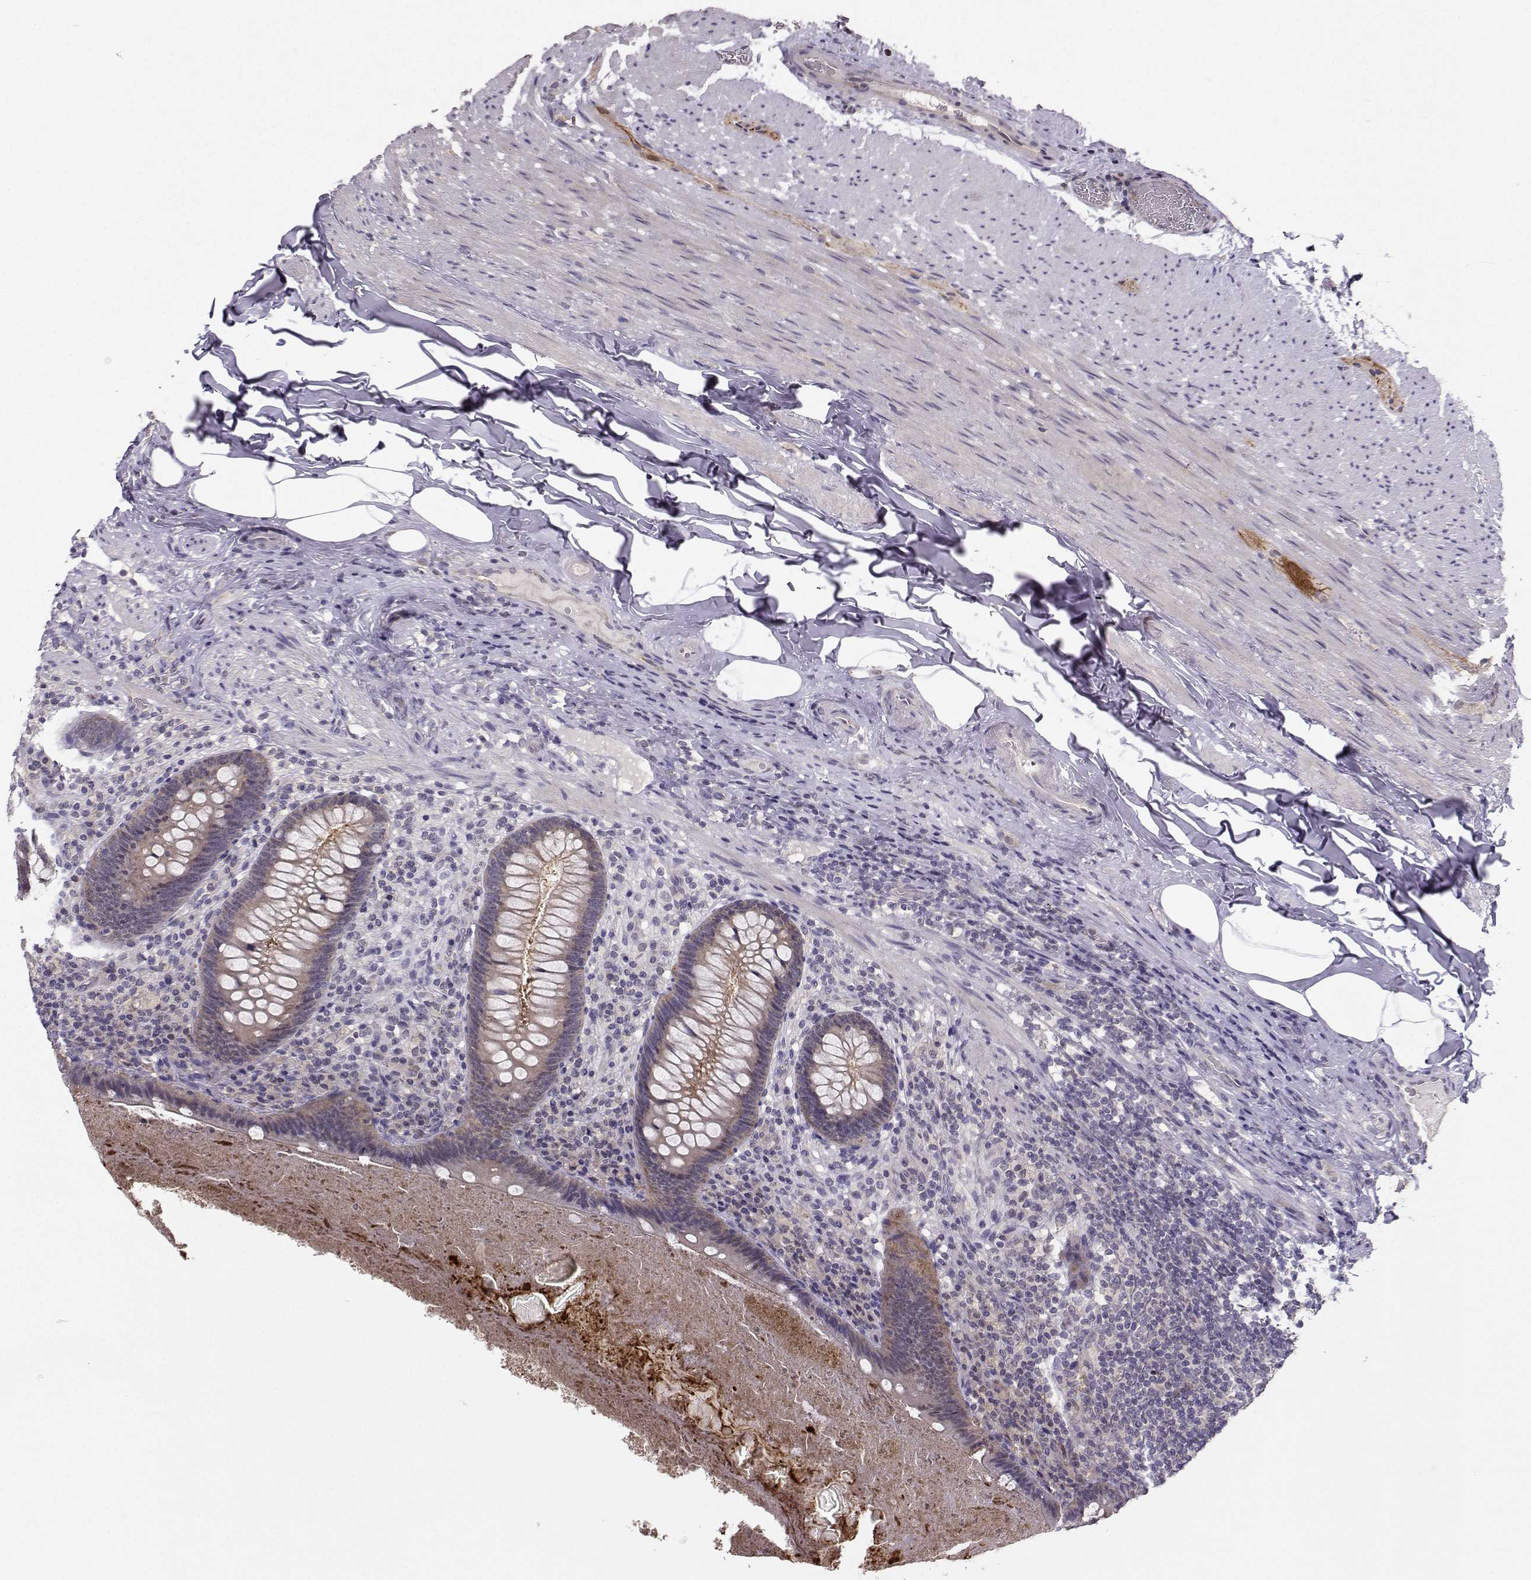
{"staining": {"intensity": "weak", "quantity": "25%-75%", "location": "cytoplasmic/membranous"}, "tissue": "appendix", "cell_type": "Glandular cells", "image_type": "normal", "snomed": [{"axis": "morphology", "description": "Normal tissue, NOS"}, {"axis": "topography", "description": "Appendix"}], "caption": "Immunohistochemistry (IHC) histopathology image of benign appendix: appendix stained using immunohistochemistry demonstrates low levels of weak protein expression localized specifically in the cytoplasmic/membranous of glandular cells, appearing as a cytoplasmic/membranous brown color.", "gene": "PKP2", "patient": {"sex": "male", "age": 47}}